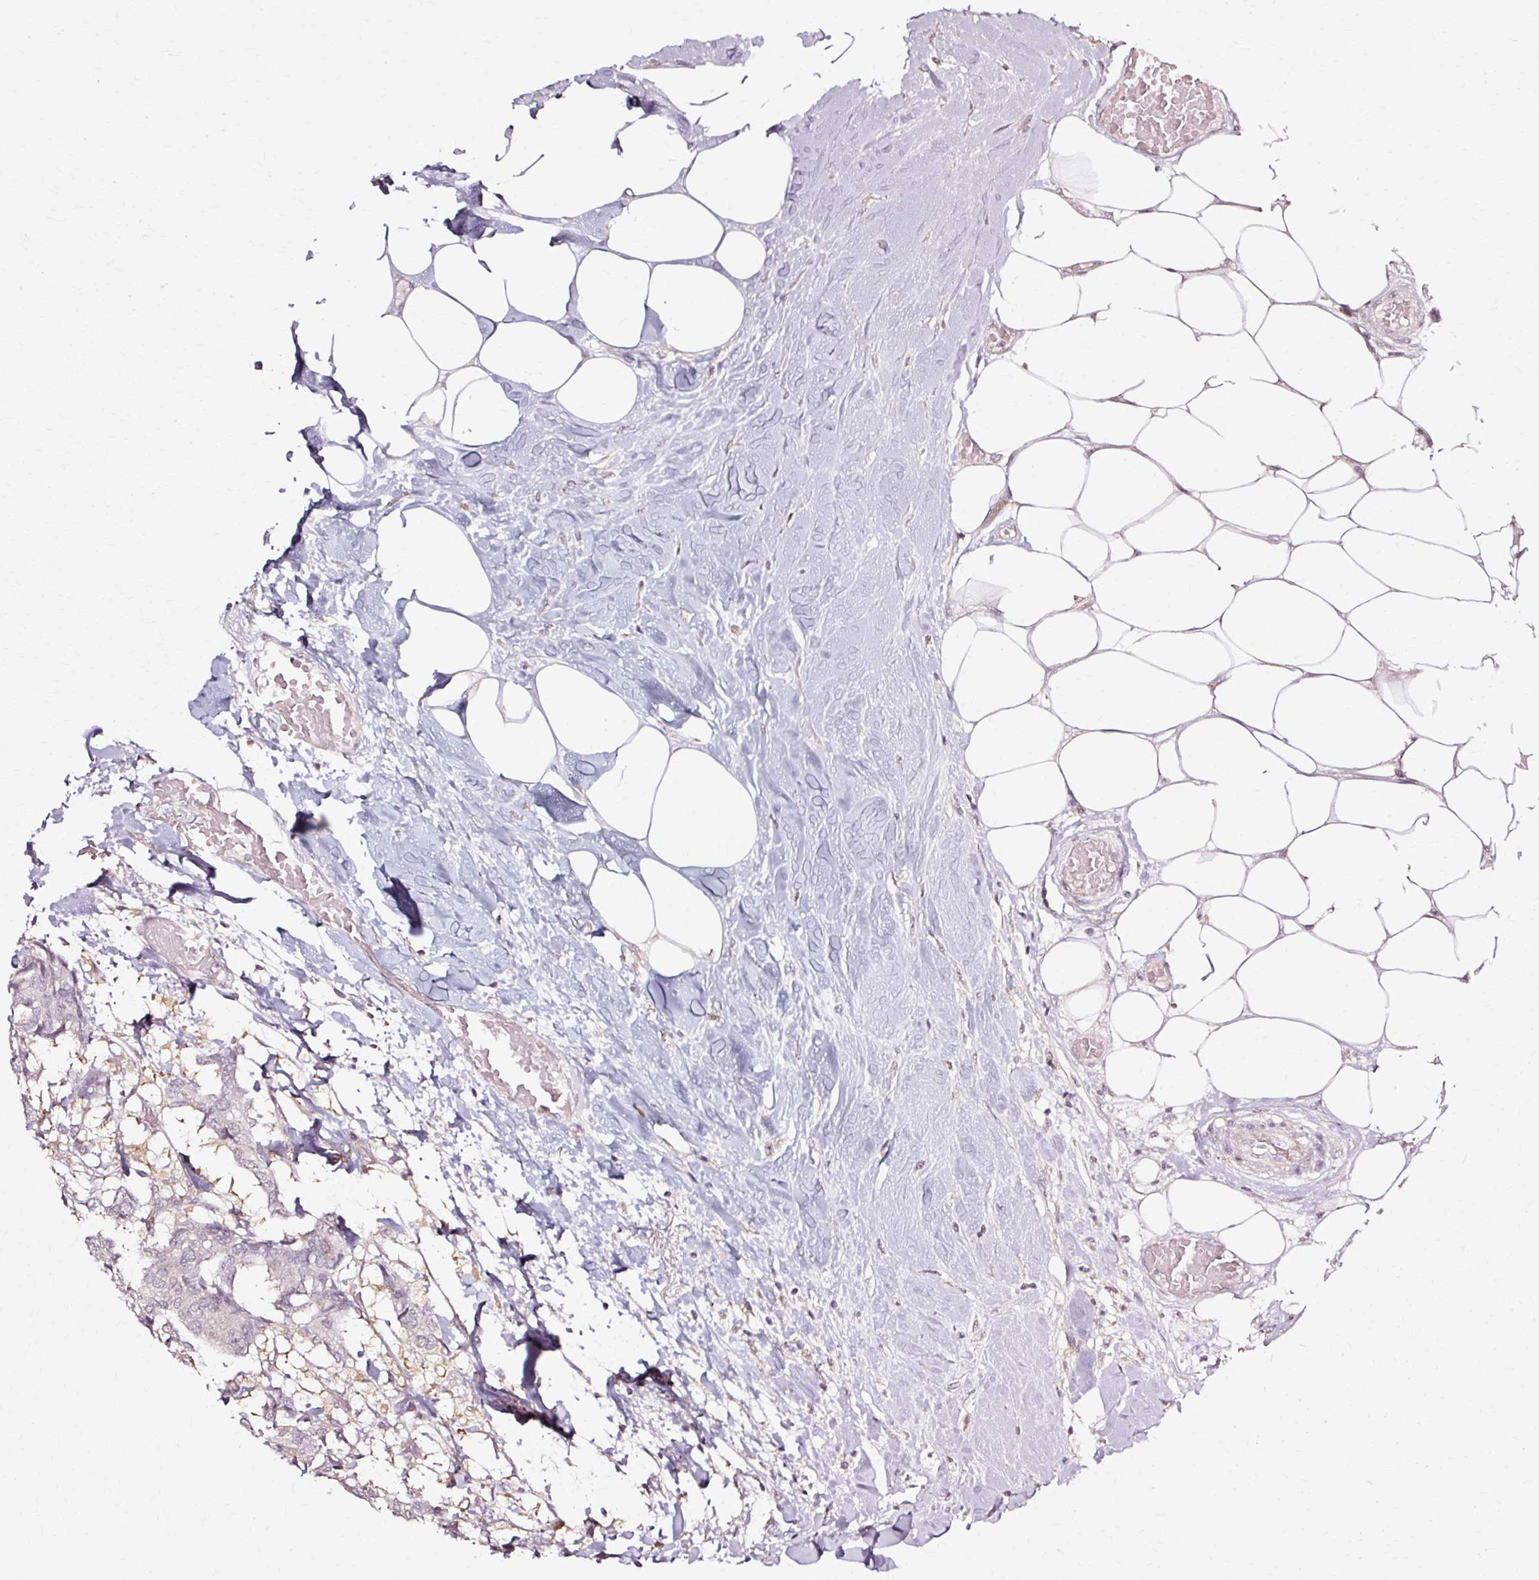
{"staining": {"intensity": "negative", "quantity": "none", "location": "none"}, "tissue": "breast cancer", "cell_type": "Tumor cells", "image_type": "cancer", "snomed": [{"axis": "morphology", "description": "Duct carcinoma"}, {"axis": "topography", "description": "Breast"}], "caption": "The micrograph exhibits no staining of tumor cells in breast cancer (intraductal carcinoma).", "gene": "RGPD5", "patient": {"sex": "female", "age": 75}}